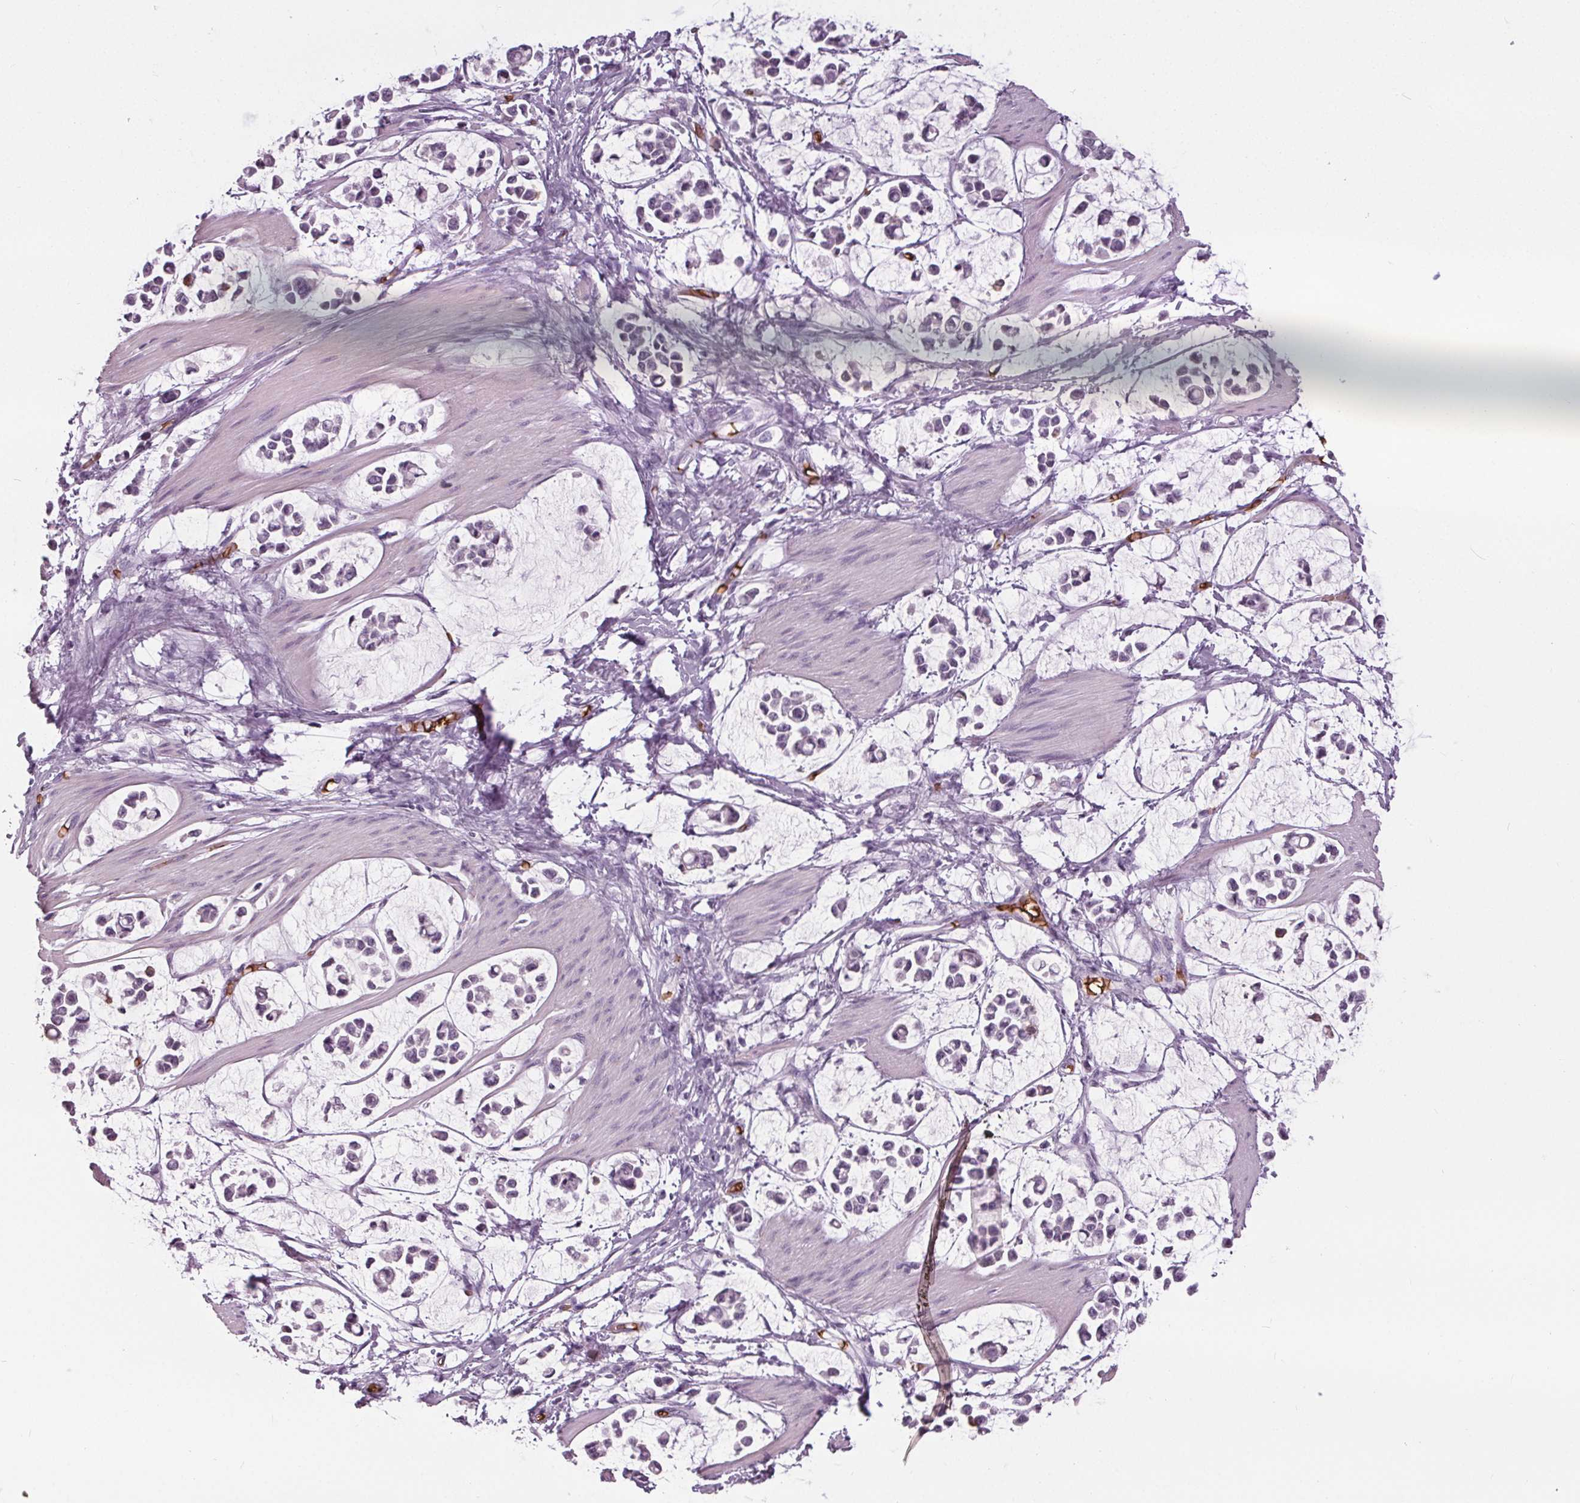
{"staining": {"intensity": "negative", "quantity": "none", "location": "none"}, "tissue": "stomach cancer", "cell_type": "Tumor cells", "image_type": "cancer", "snomed": [{"axis": "morphology", "description": "Adenocarcinoma, NOS"}, {"axis": "topography", "description": "Stomach"}], "caption": "This histopathology image is of adenocarcinoma (stomach) stained with immunohistochemistry to label a protein in brown with the nuclei are counter-stained blue. There is no staining in tumor cells. (Brightfield microscopy of DAB (3,3'-diaminobenzidine) IHC at high magnification).", "gene": "SLC4A1", "patient": {"sex": "male", "age": 82}}